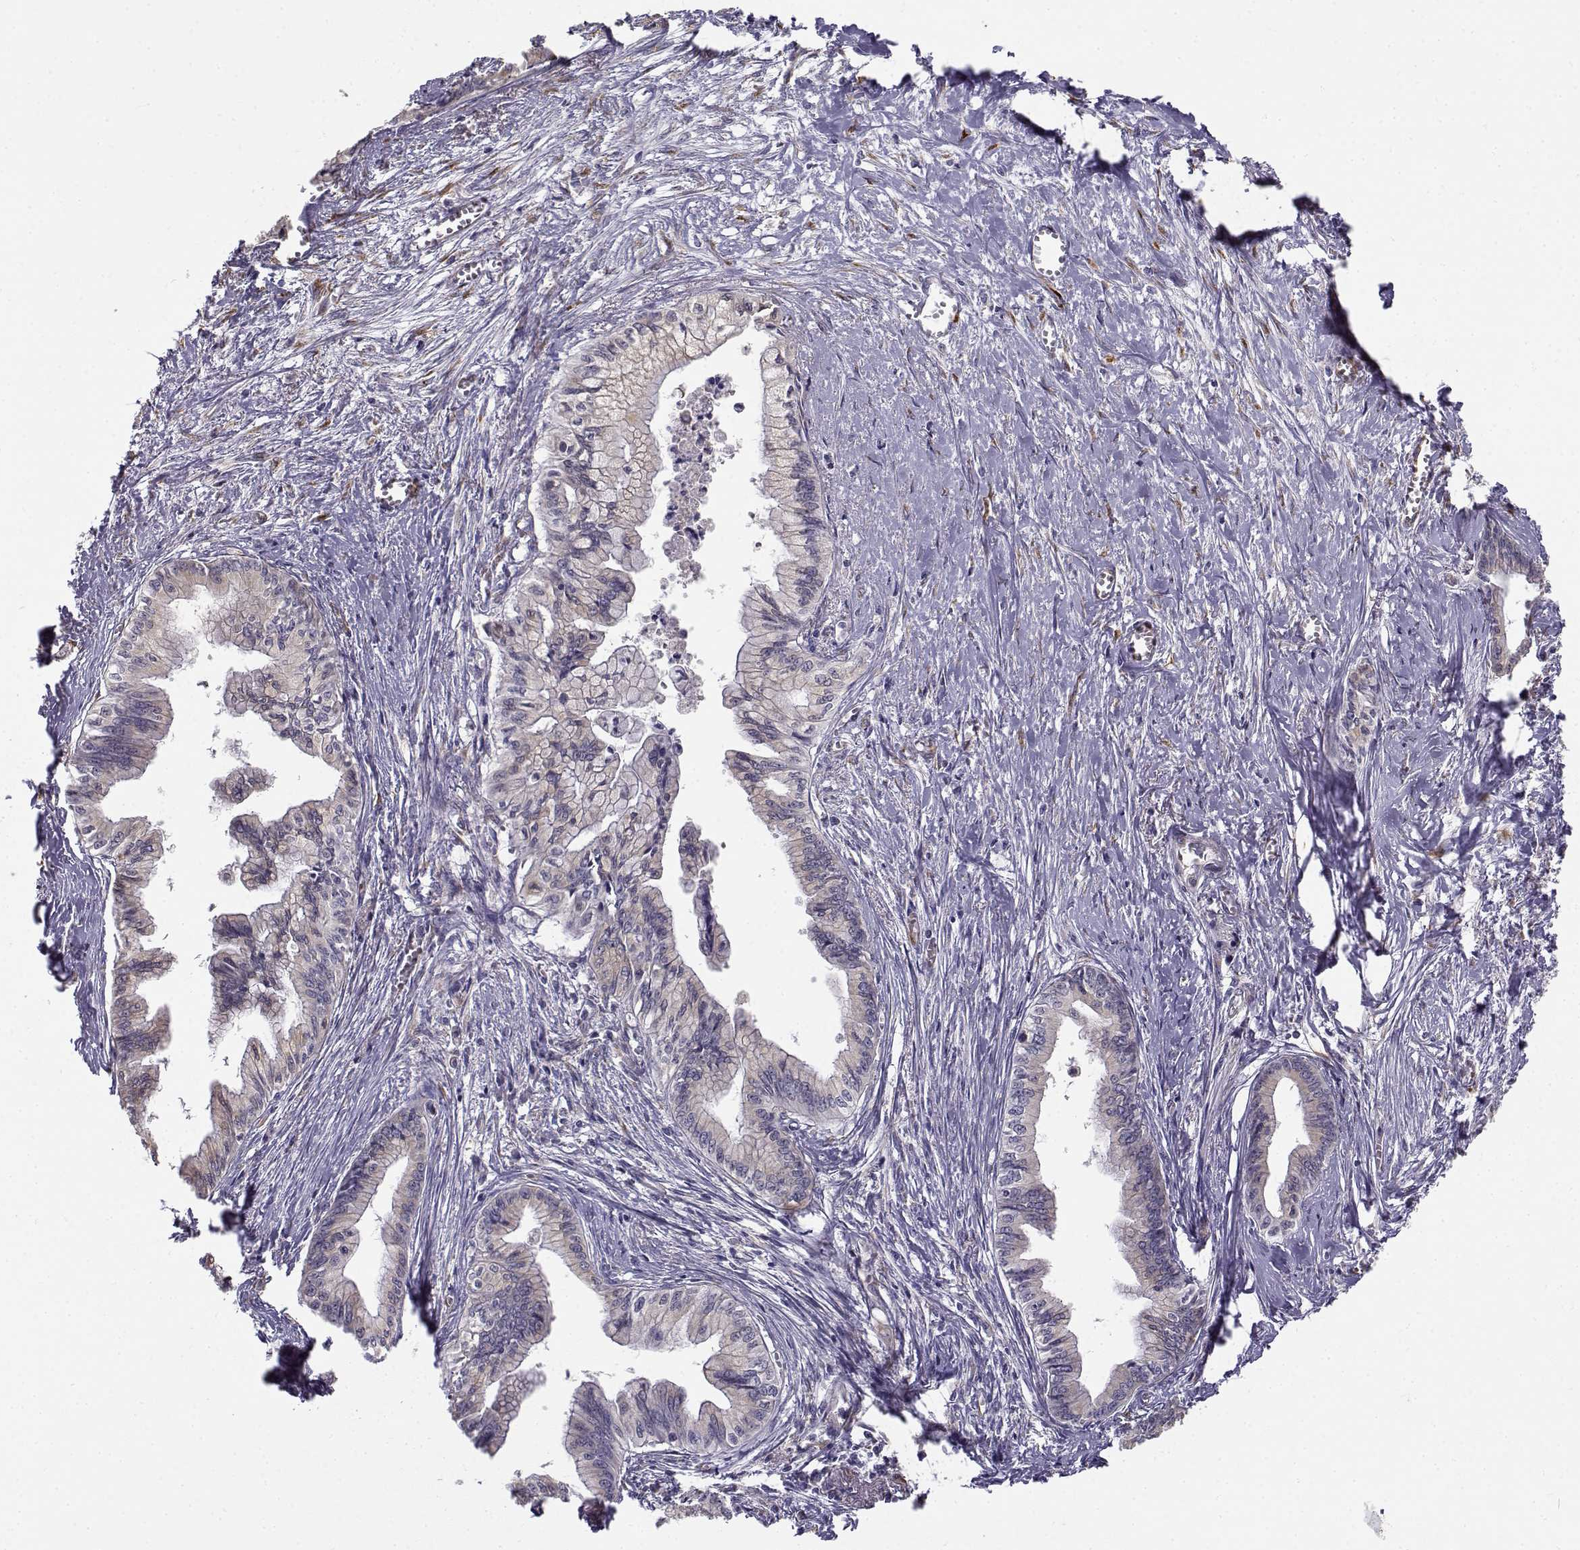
{"staining": {"intensity": "weak", "quantity": "<25%", "location": "cytoplasmic/membranous"}, "tissue": "pancreatic cancer", "cell_type": "Tumor cells", "image_type": "cancer", "snomed": [{"axis": "morphology", "description": "Adenocarcinoma, NOS"}, {"axis": "topography", "description": "Pancreas"}], "caption": "IHC image of adenocarcinoma (pancreatic) stained for a protein (brown), which shows no staining in tumor cells.", "gene": "BEND6", "patient": {"sex": "female", "age": 61}}